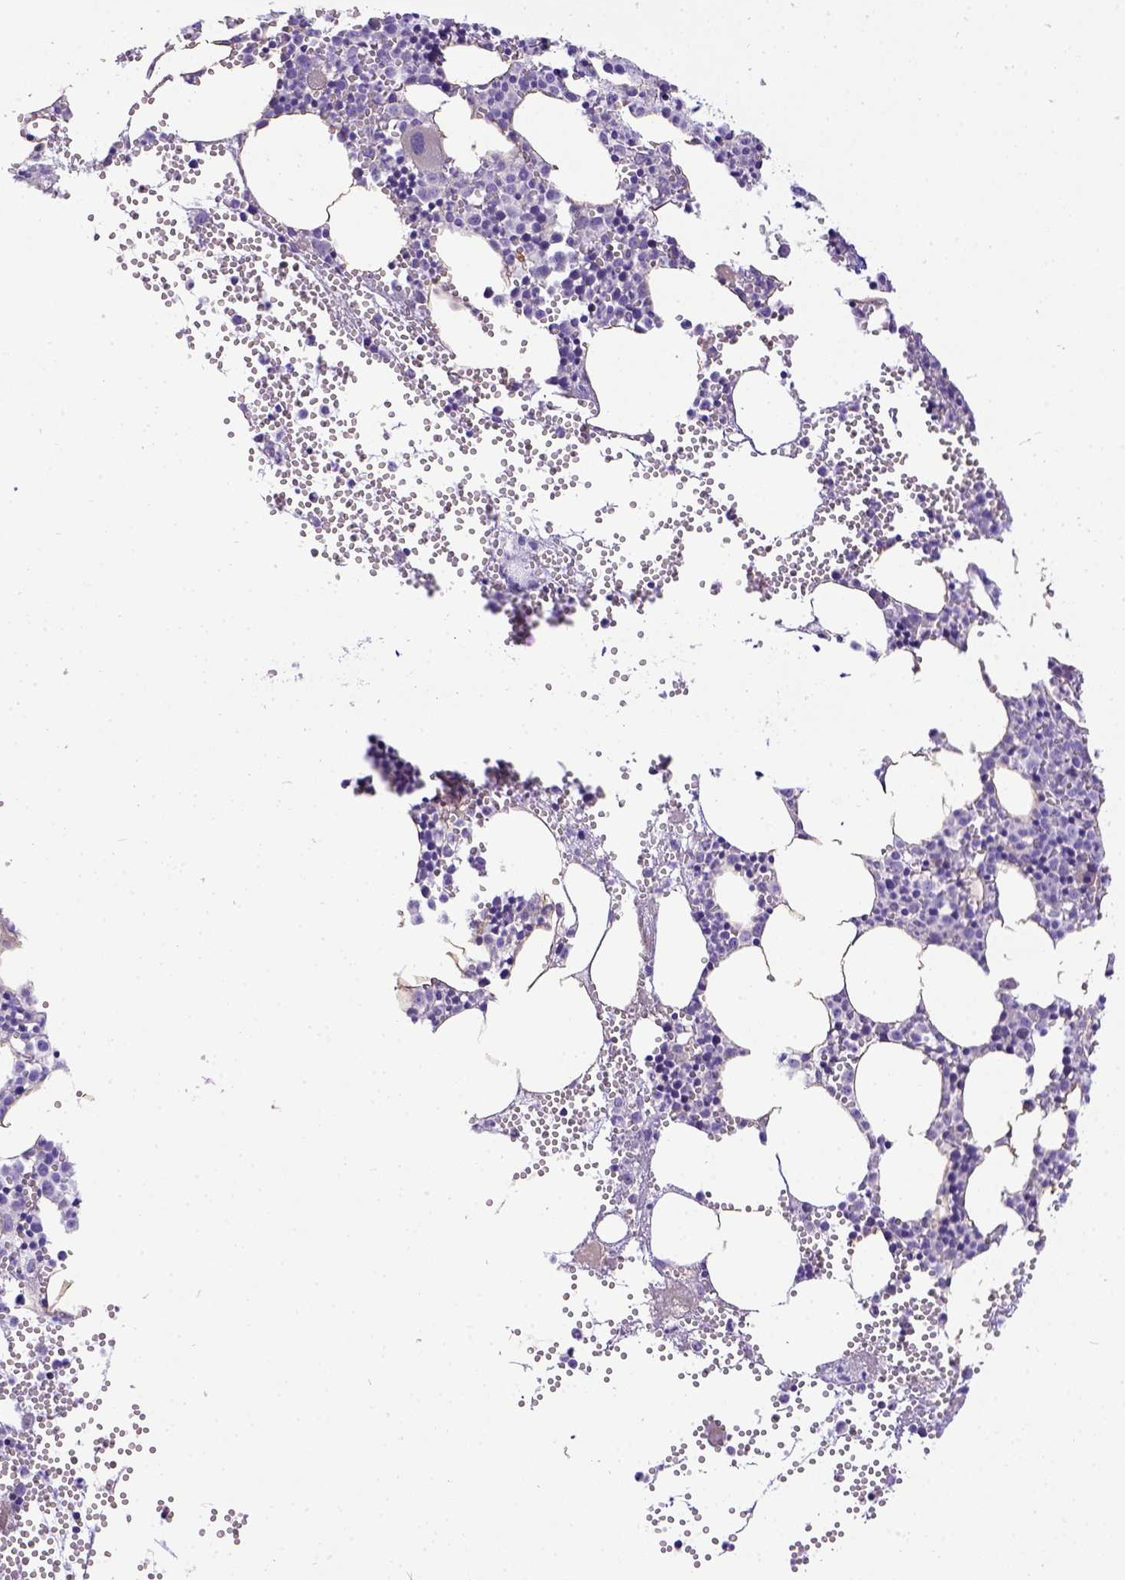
{"staining": {"intensity": "negative", "quantity": "none", "location": "none"}, "tissue": "bone marrow", "cell_type": "Hematopoietic cells", "image_type": "normal", "snomed": [{"axis": "morphology", "description": "Normal tissue, NOS"}, {"axis": "topography", "description": "Bone marrow"}], "caption": "A micrograph of bone marrow stained for a protein displays no brown staining in hematopoietic cells. (Stains: DAB IHC with hematoxylin counter stain, Microscopy: brightfield microscopy at high magnification).", "gene": "CD40", "patient": {"sex": "male", "age": 89}}